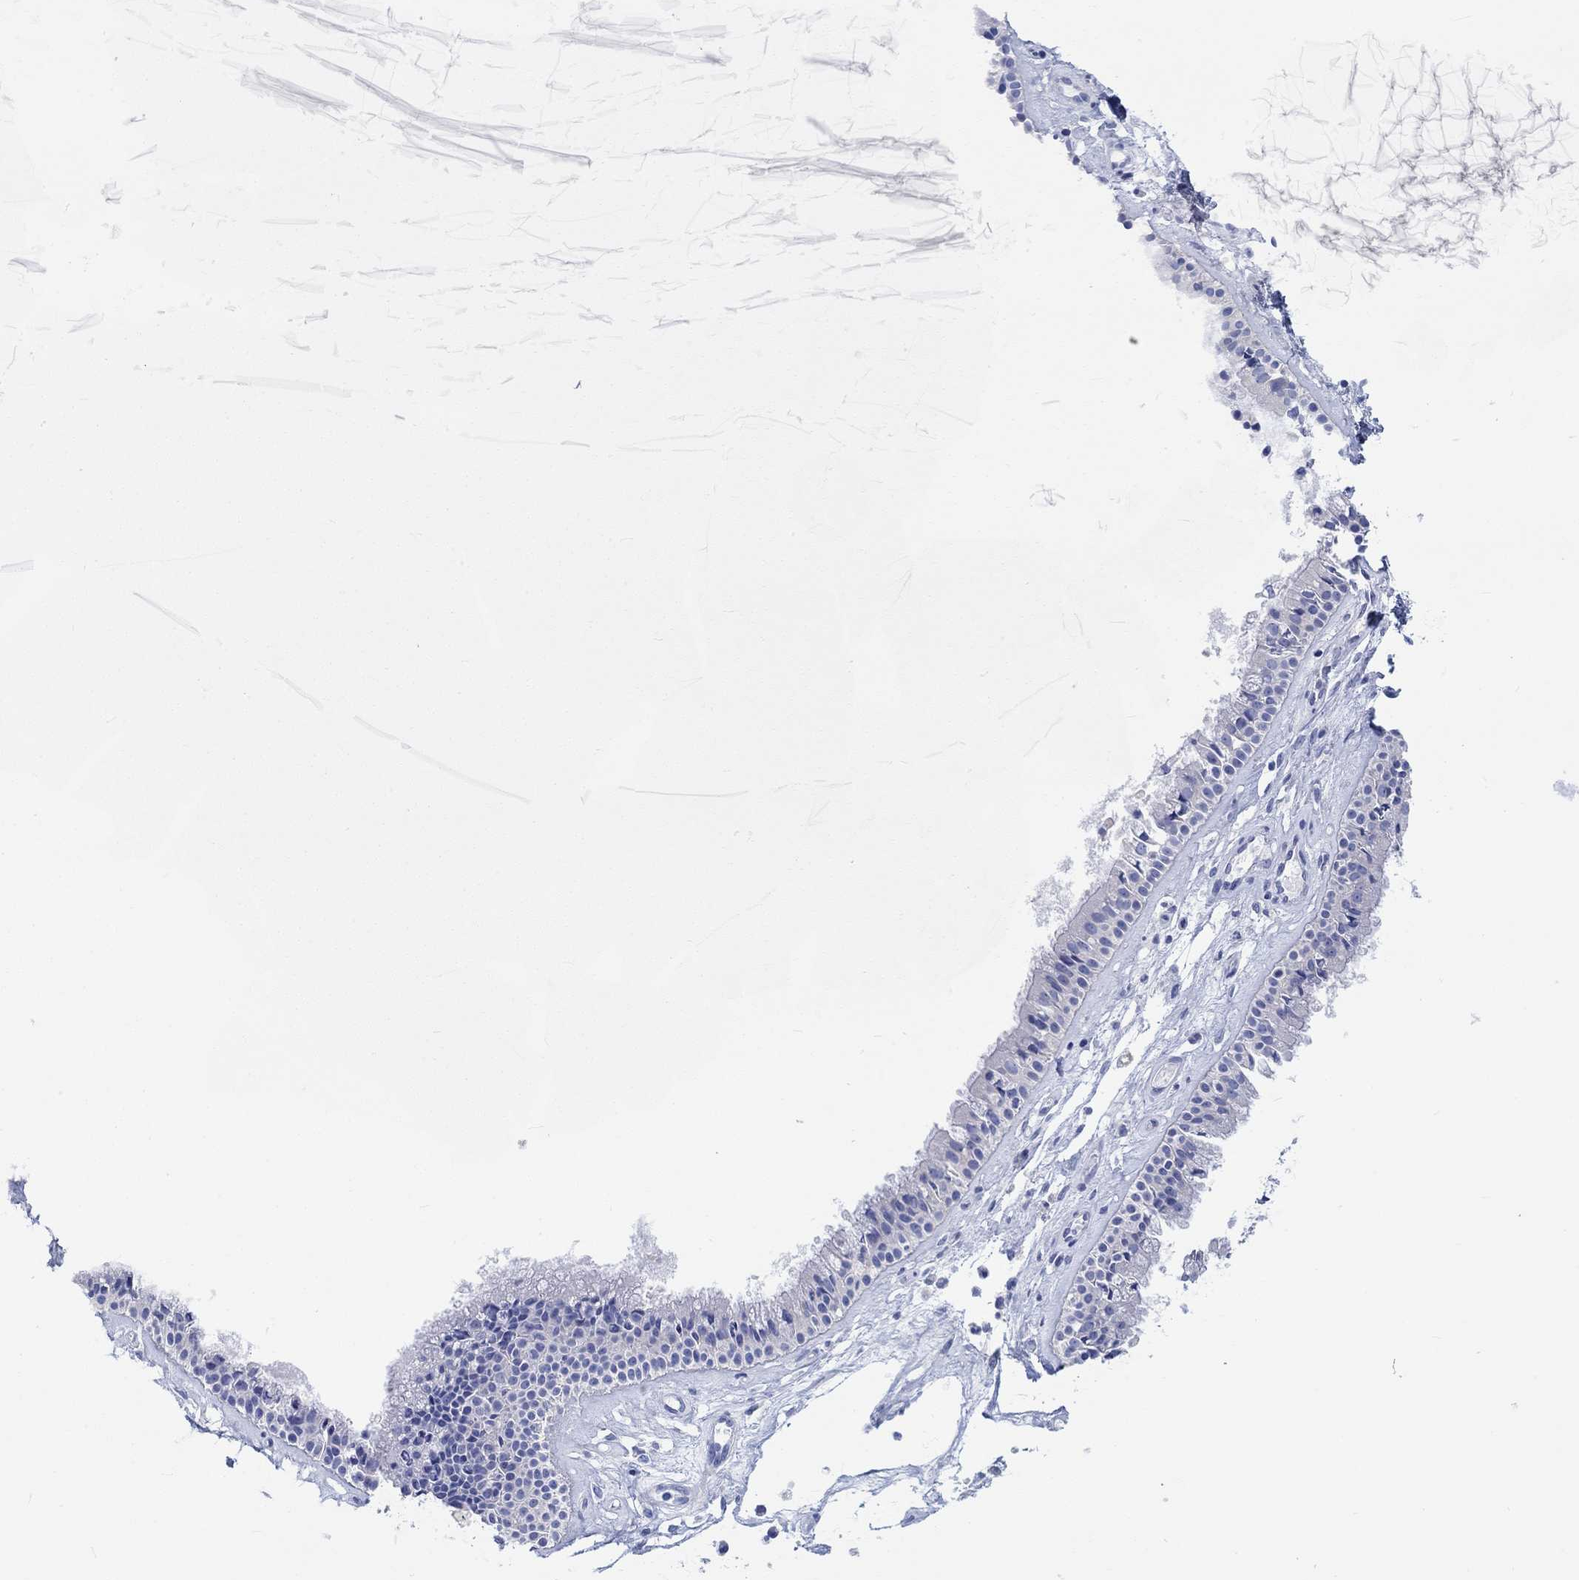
{"staining": {"intensity": "negative", "quantity": "none", "location": "none"}, "tissue": "nasopharynx", "cell_type": "Respiratory epithelial cells", "image_type": "normal", "snomed": [{"axis": "morphology", "description": "Normal tissue, NOS"}, {"axis": "topography", "description": "Nasopharynx"}], "caption": "The image exhibits no significant positivity in respiratory epithelial cells of nasopharynx.", "gene": "REEP6", "patient": {"sex": "female", "age": 47}}